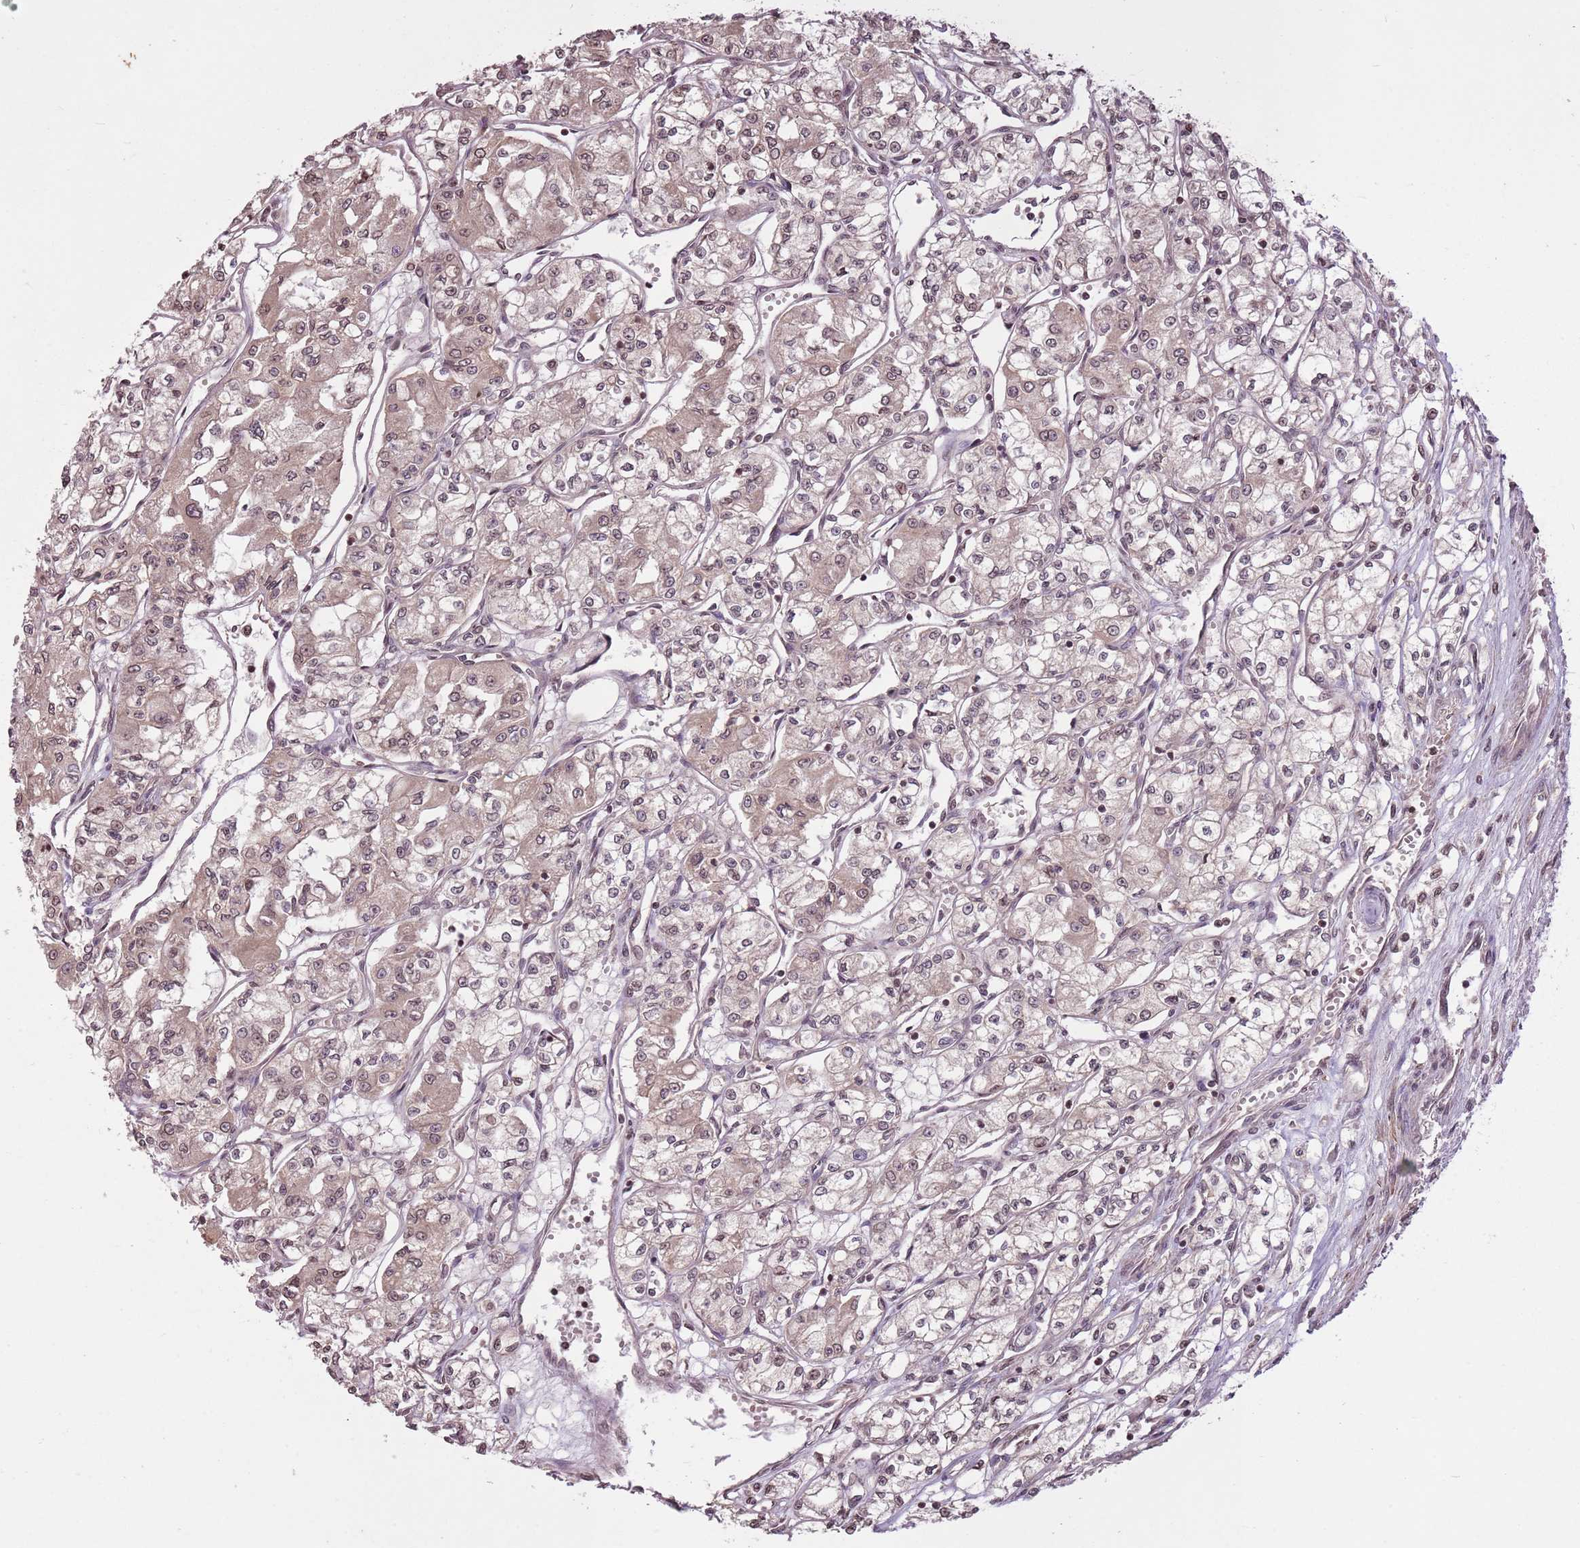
{"staining": {"intensity": "weak", "quantity": ">75%", "location": "cytoplasmic/membranous,nuclear"}, "tissue": "renal cancer", "cell_type": "Tumor cells", "image_type": "cancer", "snomed": [{"axis": "morphology", "description": "Adenocarcinoma, NOS"}, {"axis": "topography", "description": "Kidney"}], "caption": "About >75% of tumor cells in human renal cancer display weak cytoplasmic/membranous and nuclear protein expression as visualized by brown immunohistochemical staining.", "gene": "CAPN9", "patient": {"sex": "male", "age": 59}}